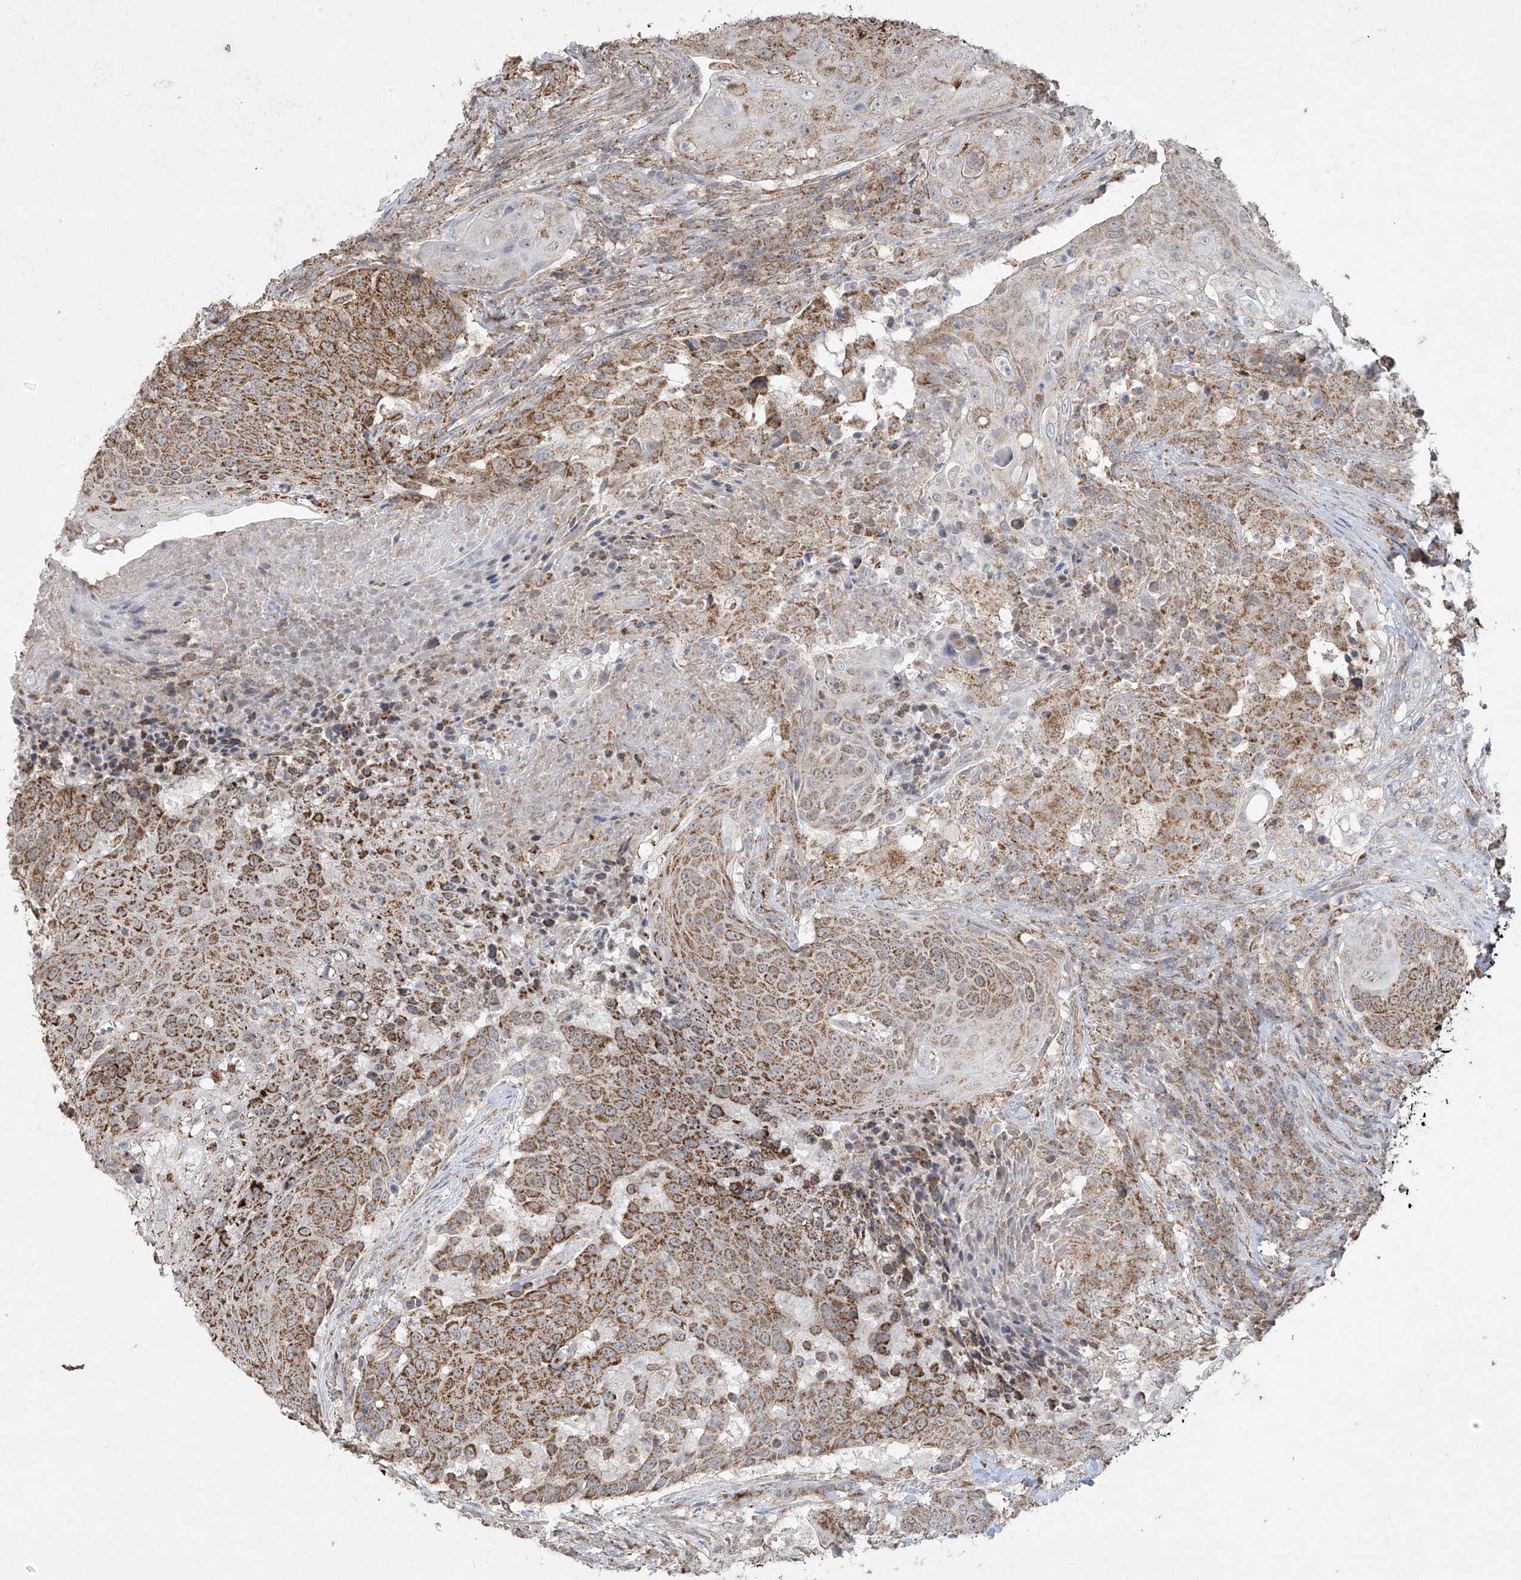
{"staining": {"intensity": "moderate", "quantity": ">75%", "location": "cytoplasmic/membranous"}, "tissue": "urothelial cancer", "cell_type": "Tumor cells", "image_type": "cancer", "snomed": [{"axis": "morphology", "description": "Urothelial carcinoma, High grade"}, {"axis": "topography", "description": "Urinary bladder"}], "caption": "DAB immunohistochemical staining of urothelial cancer demonstrates moderate cytoplasmic/membranous protein expression in about >75% of tumor cells.", "gene": "UQCC1", "patient": {"sex": "female", "age": 63}}